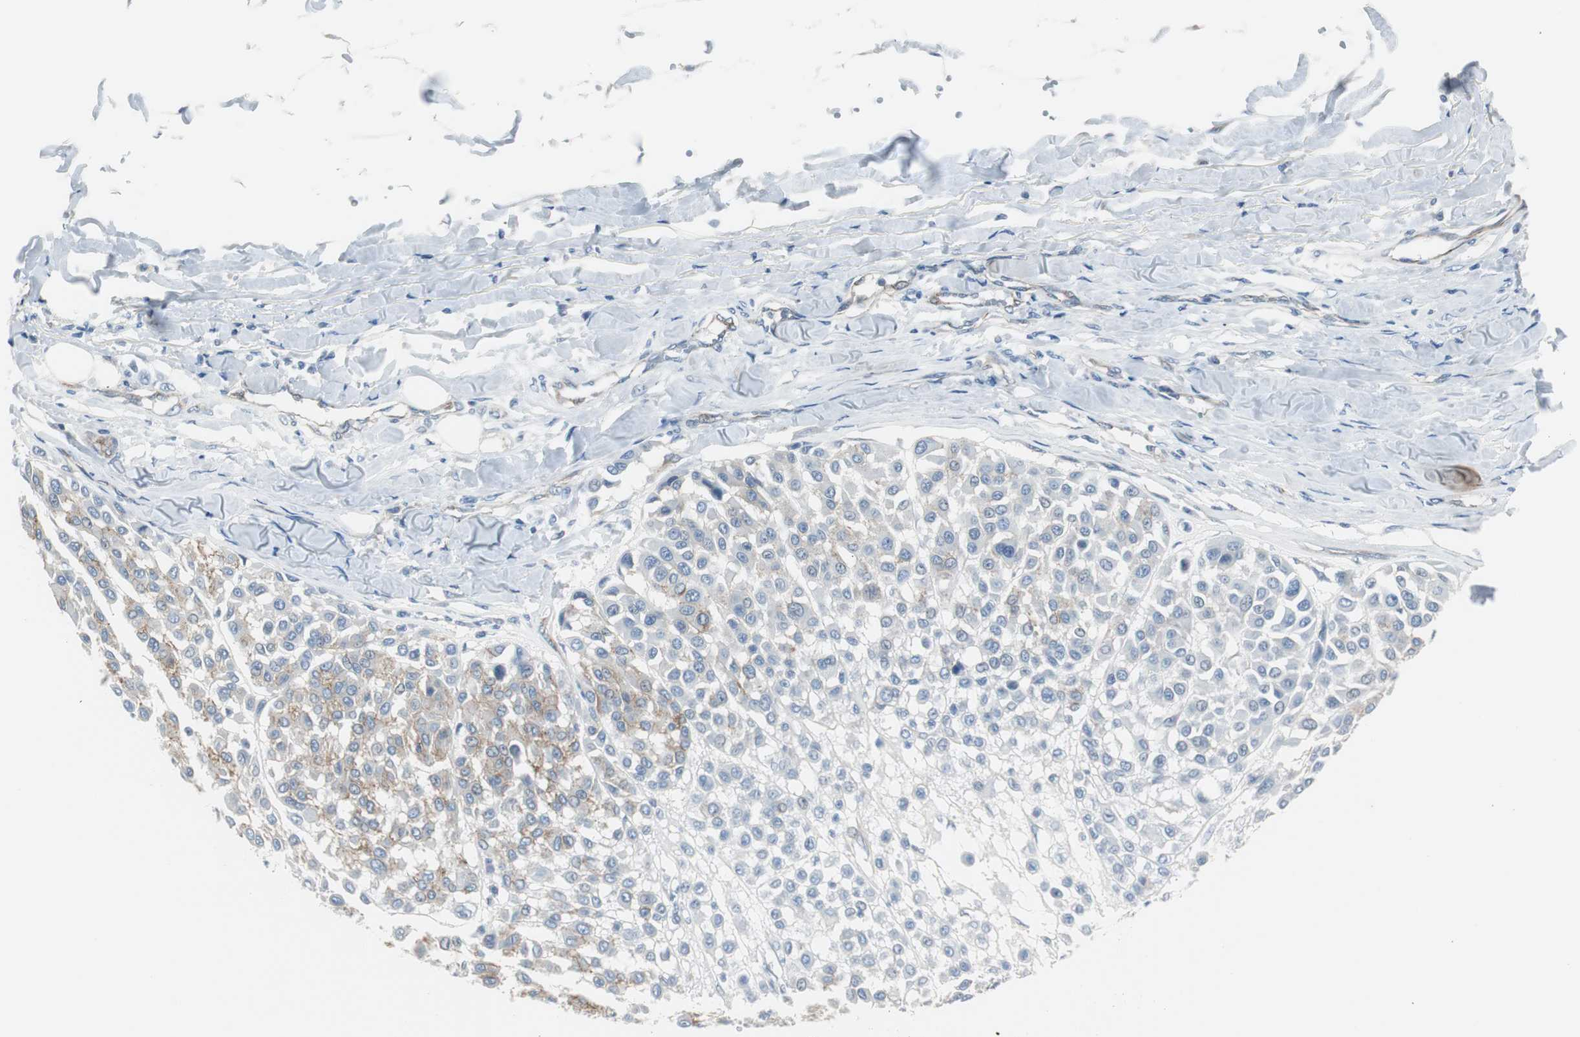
{"staining": {"intensity": "moderate", "quantity": "25%-75%", "location": "cytoplasmic/membranous"}, "tissue": "melanoma", "cell_type": "Tumor cells", "image_type": "cancer", "snomed": [{"axis": "morphology", "description": "Malignant melanoma, Metastatic site"}, {"axis": "topography", "description": "Soft tissue"}], "caption": "Human melanoma stained with a brown dye exhibits moderate cytoplasmic/membranous positive expression in about 25%-75% of tumor cells.", "gene": "STXBP4", "patient": {"sex": "male", "age": 41}}